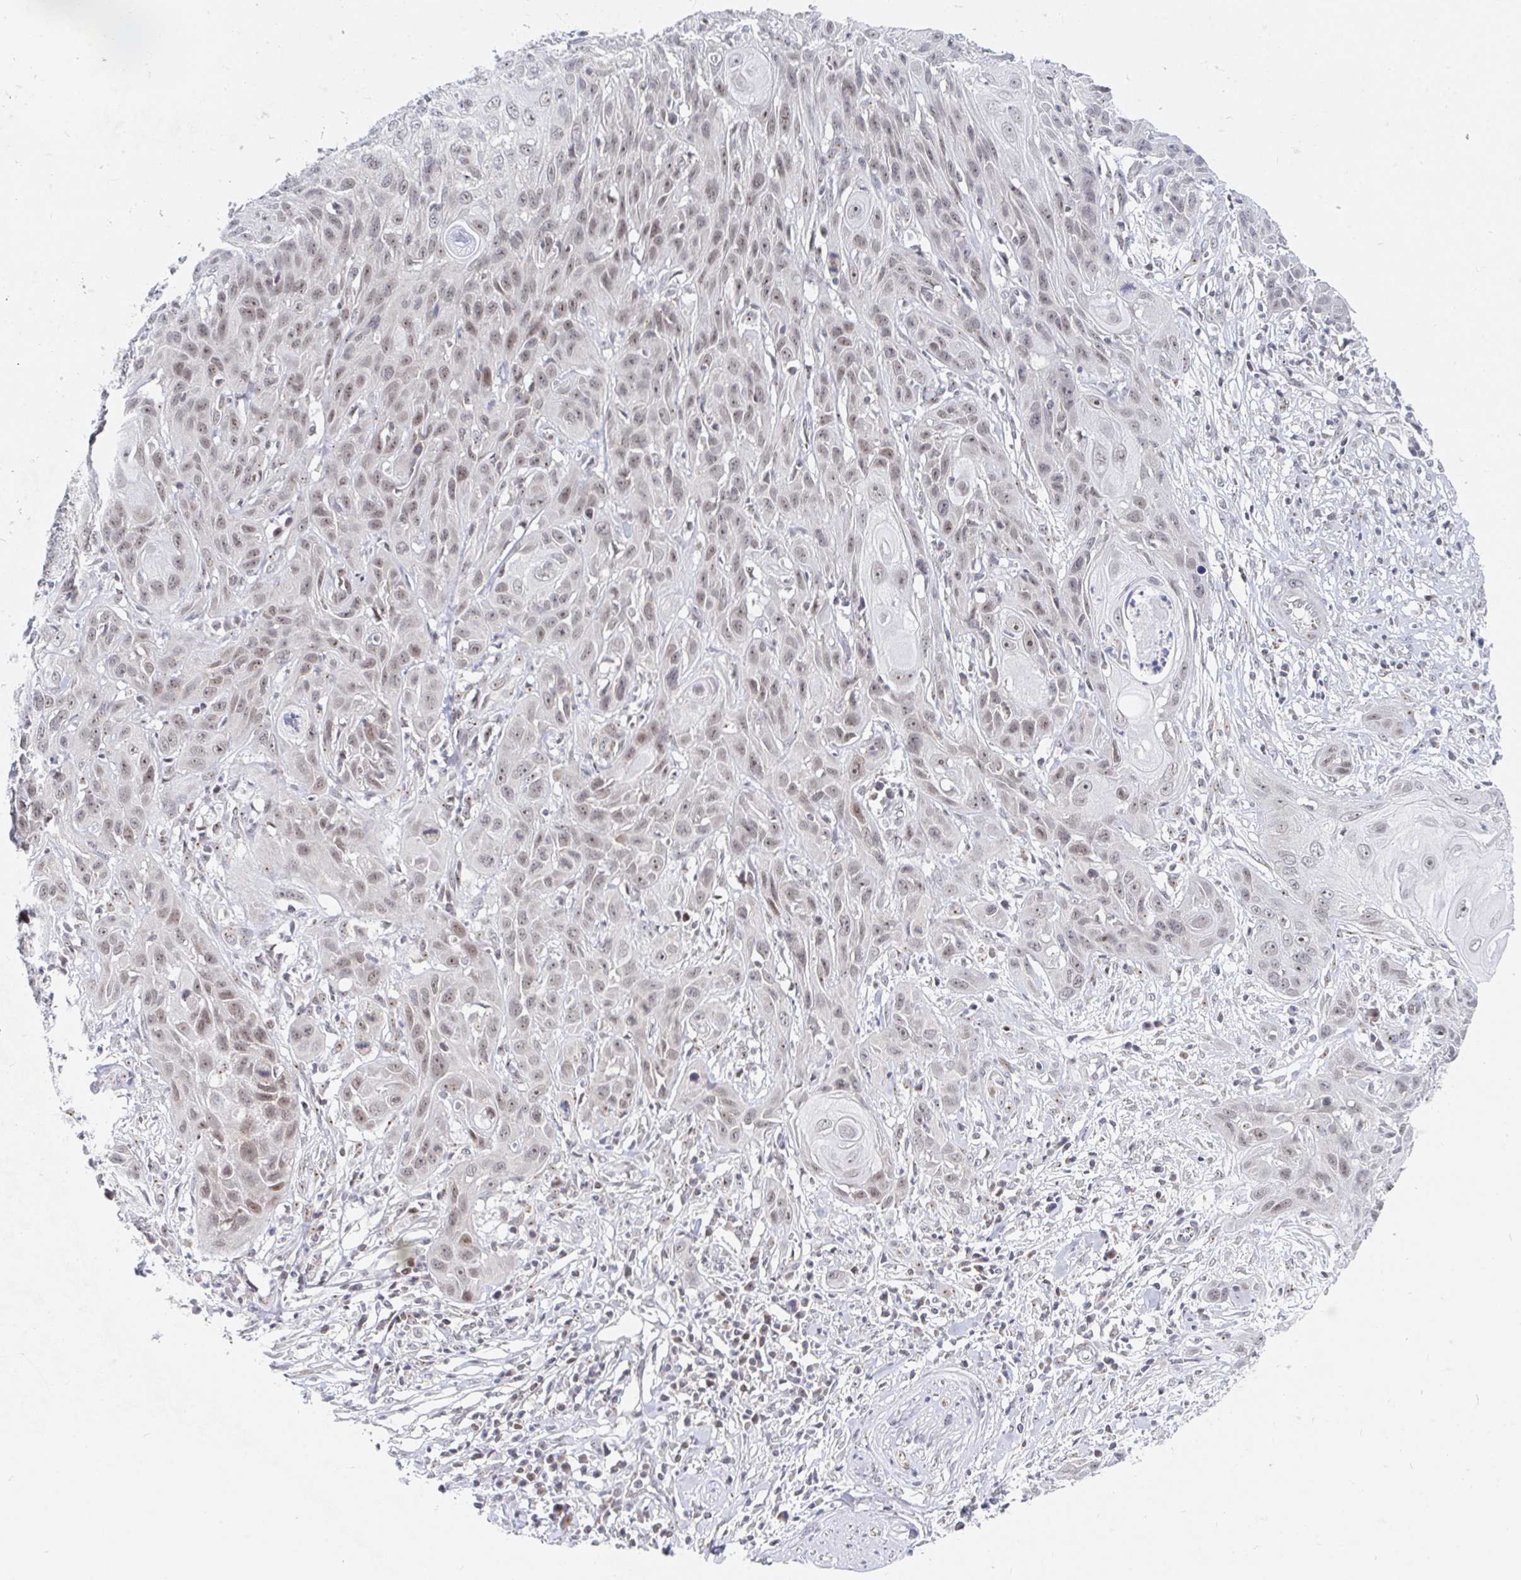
{"staining": {"intensity": "weak", "quantity": "25%-75%", "location": "nuclear"}, "tissue": "skin cancer", "cell_type": "Tumor cells", "image_type": "cancer", "snomed": [{"axis": "morphology", "description": "Squamous cell carcinoma, NOS"}, {"axis": "topography", "description": "Skin"}, {"axis": "topography", "description": "Vulva"}], "caption": "Immunohistochemical staining of skin squamous cell carcinoma exhibits low levels of weak nuclear expression in about 25%-75% of tumor cells. The protein is stained brown, and the nuclei are stained in blue (DAB IHC with brightfield microscopy, high magnification).", "gene": "CHD2", "patient": {"sex": "female", "age": 83}}